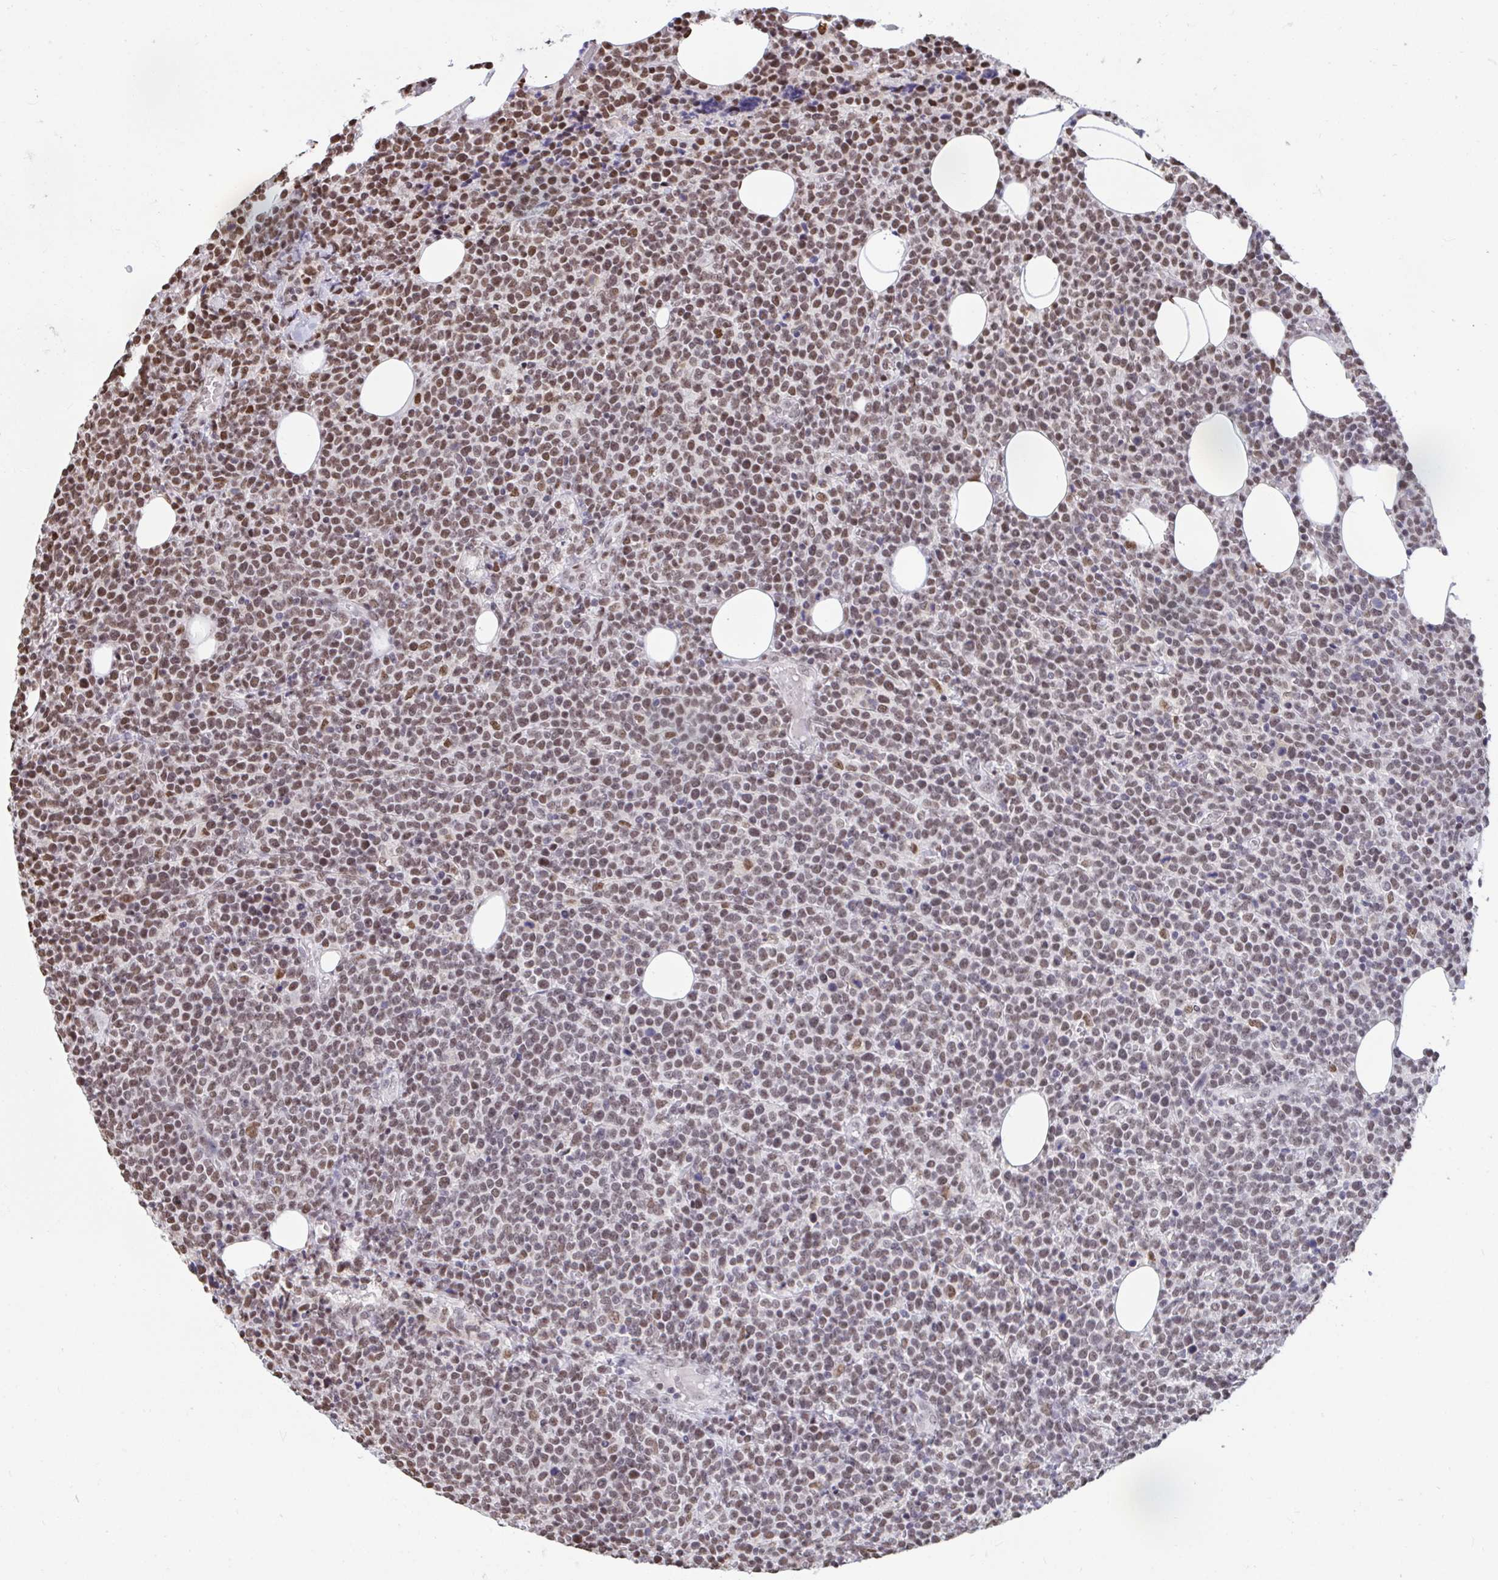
{"staining": {"intensity": "moderate", "quantity": ">75%", "location": "nuclear"}, "tissue": "lymphoma", "cell_type": "Tumor cells", "image_type": "cancer", "snomed": [{"axis": "morphology", "description": "Malignant lymphoma, non-Hodgkin's type, High grade"}, {"axis": "topography", "description": "Lymph node"}], "caption": "Immunohistochemical staining of human high-grade malignant lymphoma, non-Hodgkin's type demonstrates medium levels of moderate nuclear protein expression in about >75% of tumor cells.", "gene": "HNRNPDL", "patient": {"sex": "male", "age": 61}}